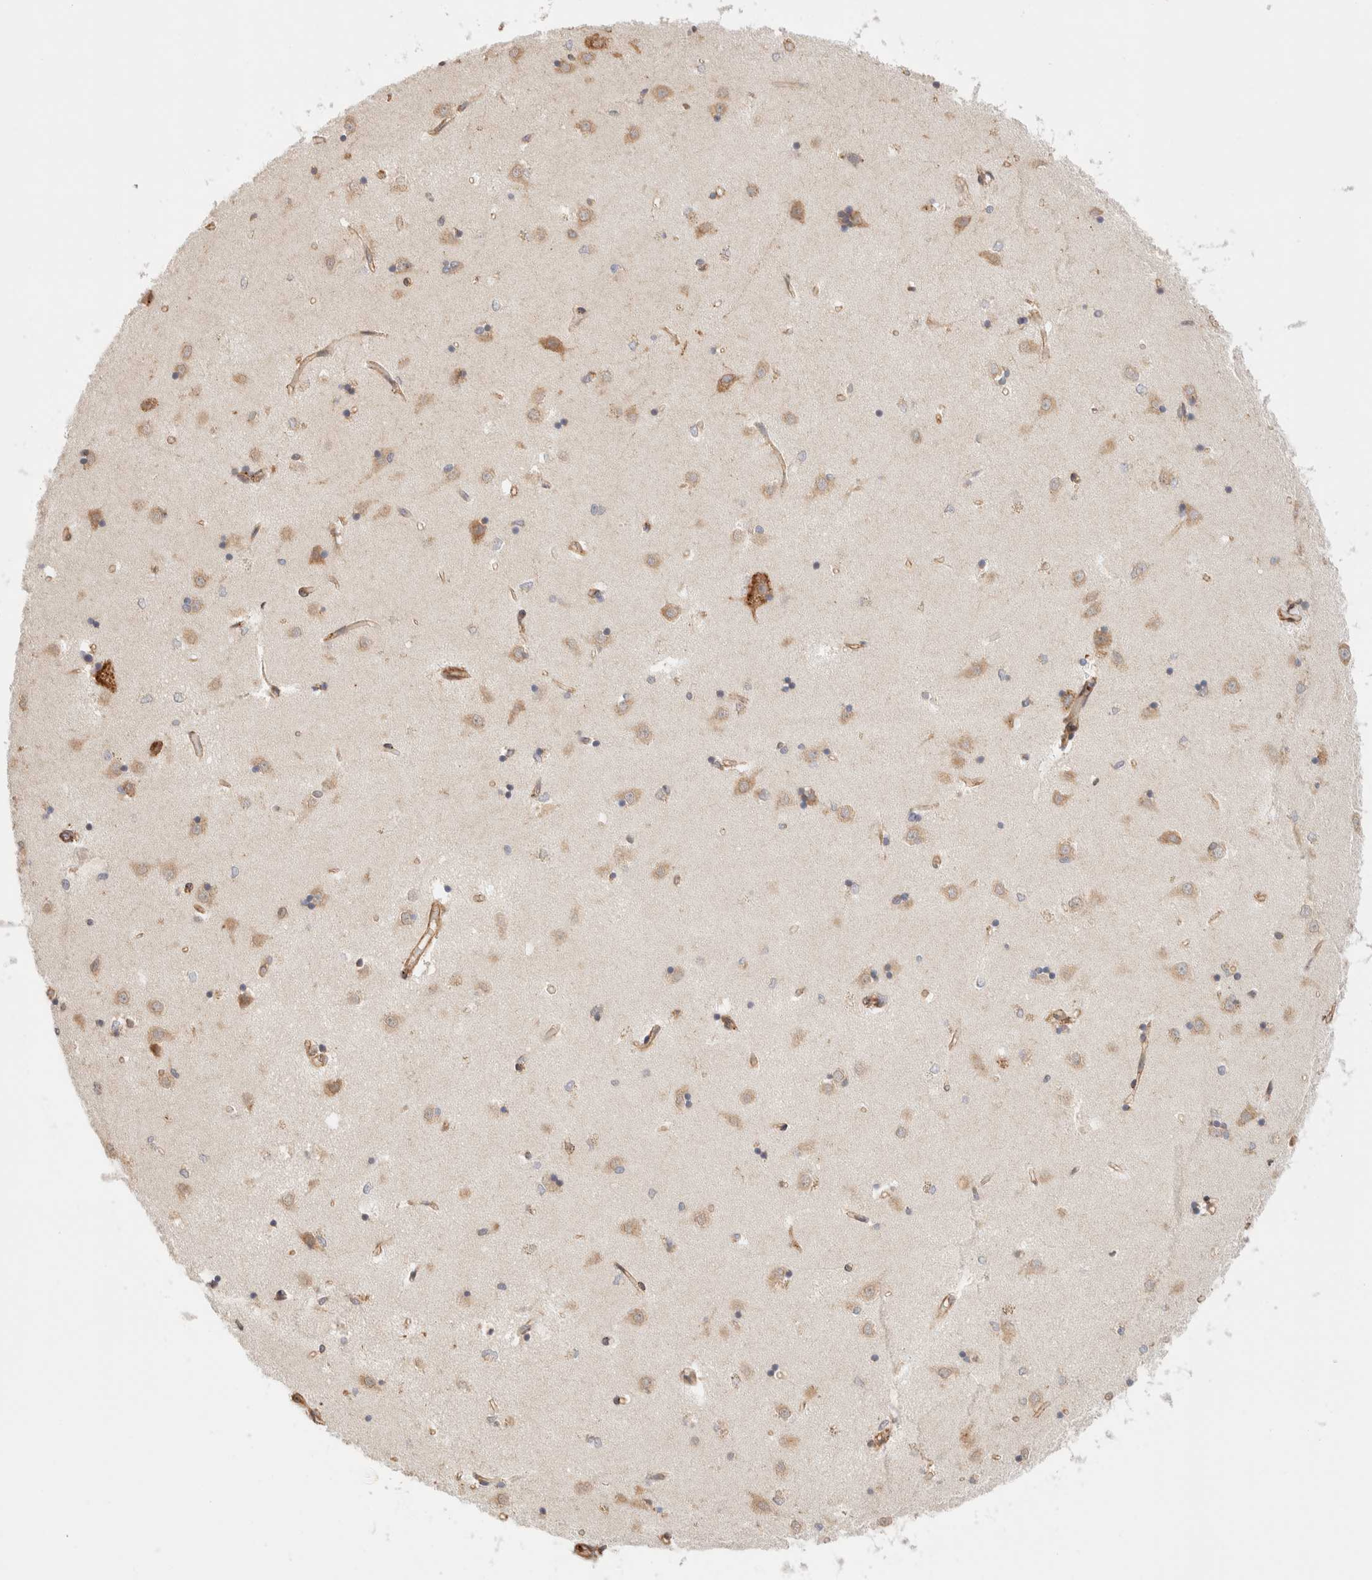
{"staining": {"intensity": "moderate", "quantity": "<25%", "location": "cytoplasmic/membranous"}, "tissue": "caudate", "cell_type": "Glial cells", "image_type": "normal", "snomed": [{"axis": "morphology", "description": "Normal tissue, NOS"}, {"axis": "topography", "description": "Lateral ventricle wall"}], "caption": "Immunohistochemical staining of benign caudate displays low levels of moderate cytoplasmic/membranous positivity in approximately <25% of glial cells.", "gene": "INTS1", "patient": {"sex": "male", "age": 45}}